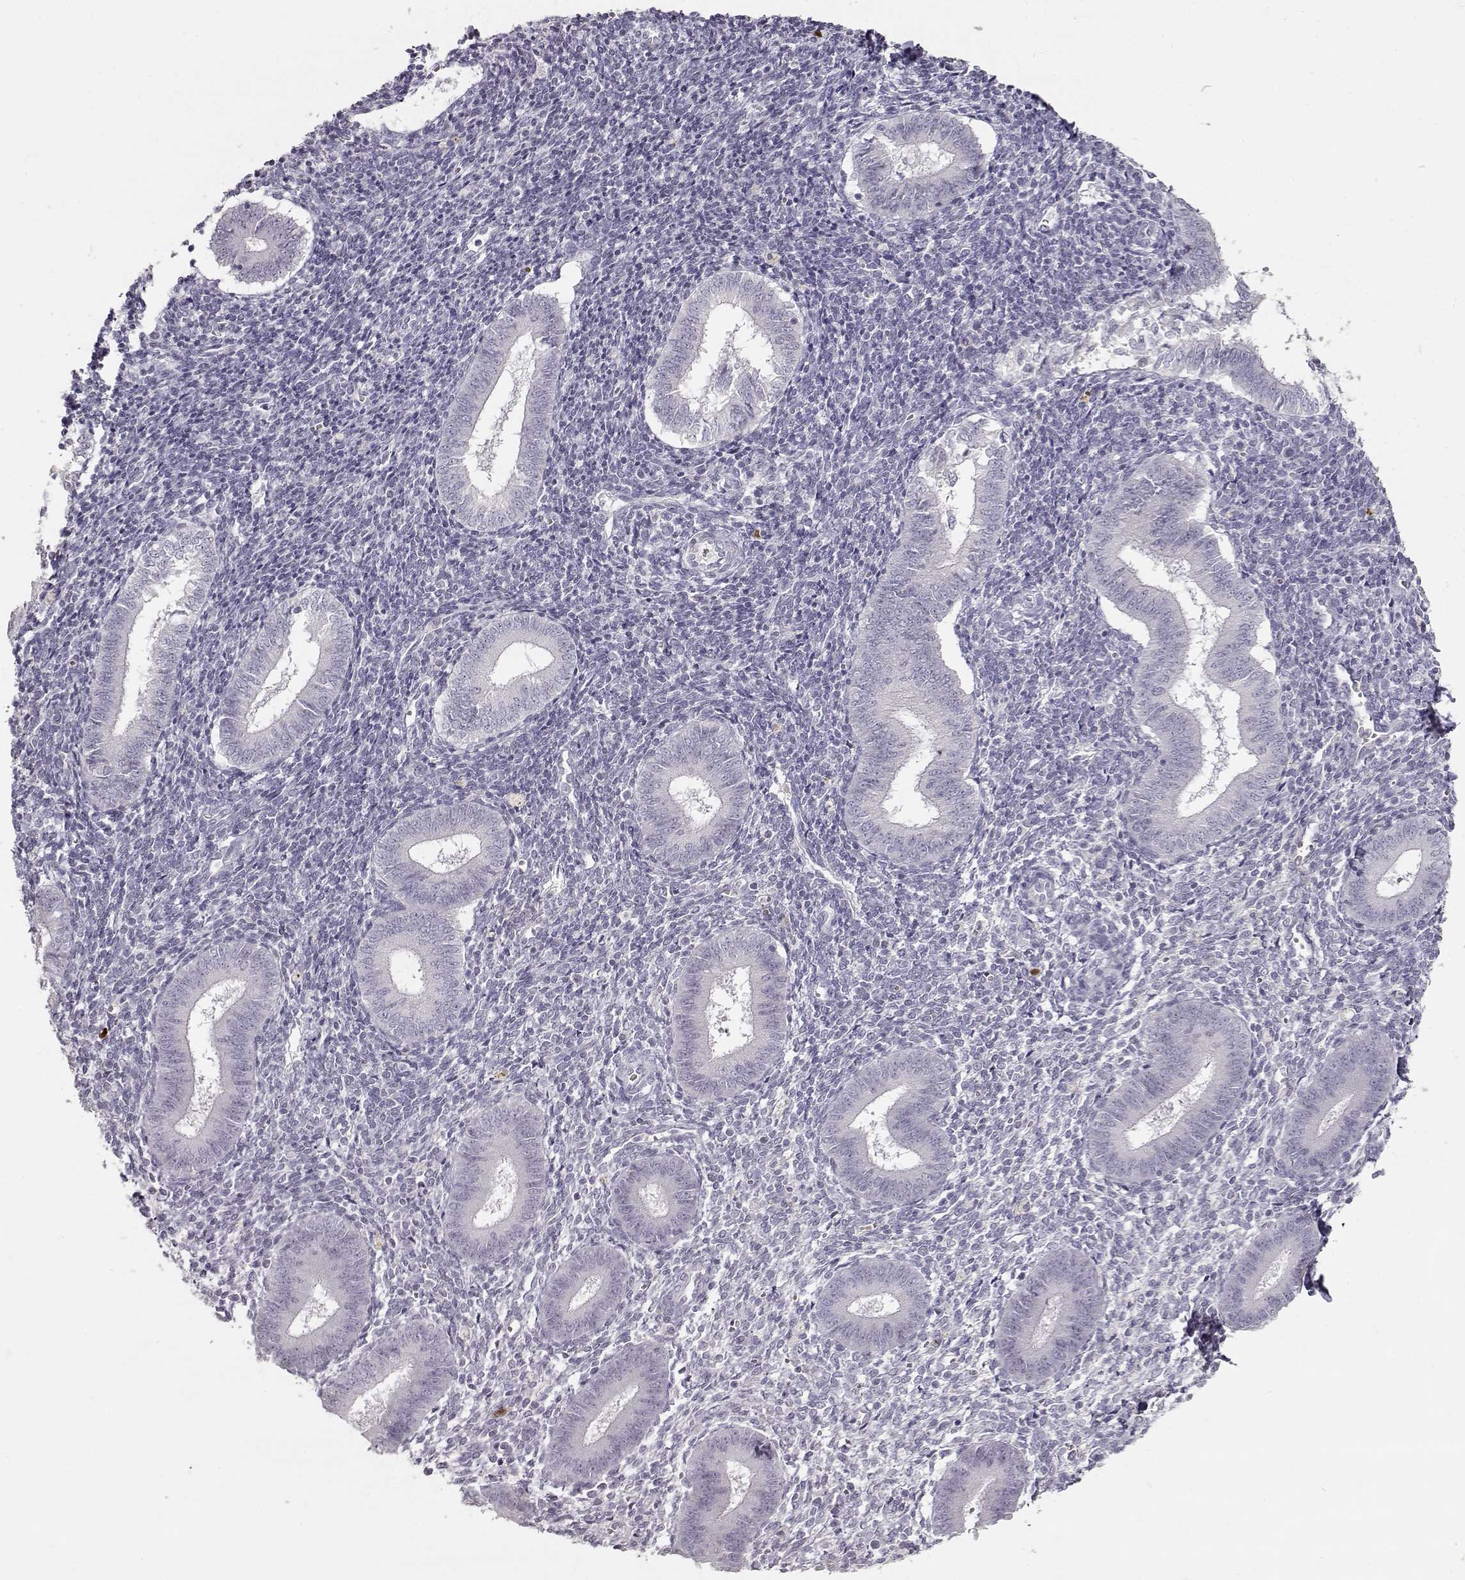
{"staining": {"intensity": "negative", "quantity": "none", "location": "none"}, "tissue": "endometrium", "cell_type": "Cells in endometrial stroma", "image_type": "normal", "snomed": [{"axis": "morphology", "description": "Normal tissue, NOS"}, {"axis": "topography", "description": "Endometrium"}], "caption": "Immunohistochemical staining of benign endometrium shows no significant expression in cells in endometrial stroma. (DAB (3,3'-diaminobenzidine) immunohistochemistry with hematoxylin counter stain).", "gene": "S100B", "patient": {"sex": "female", "age": 25}}